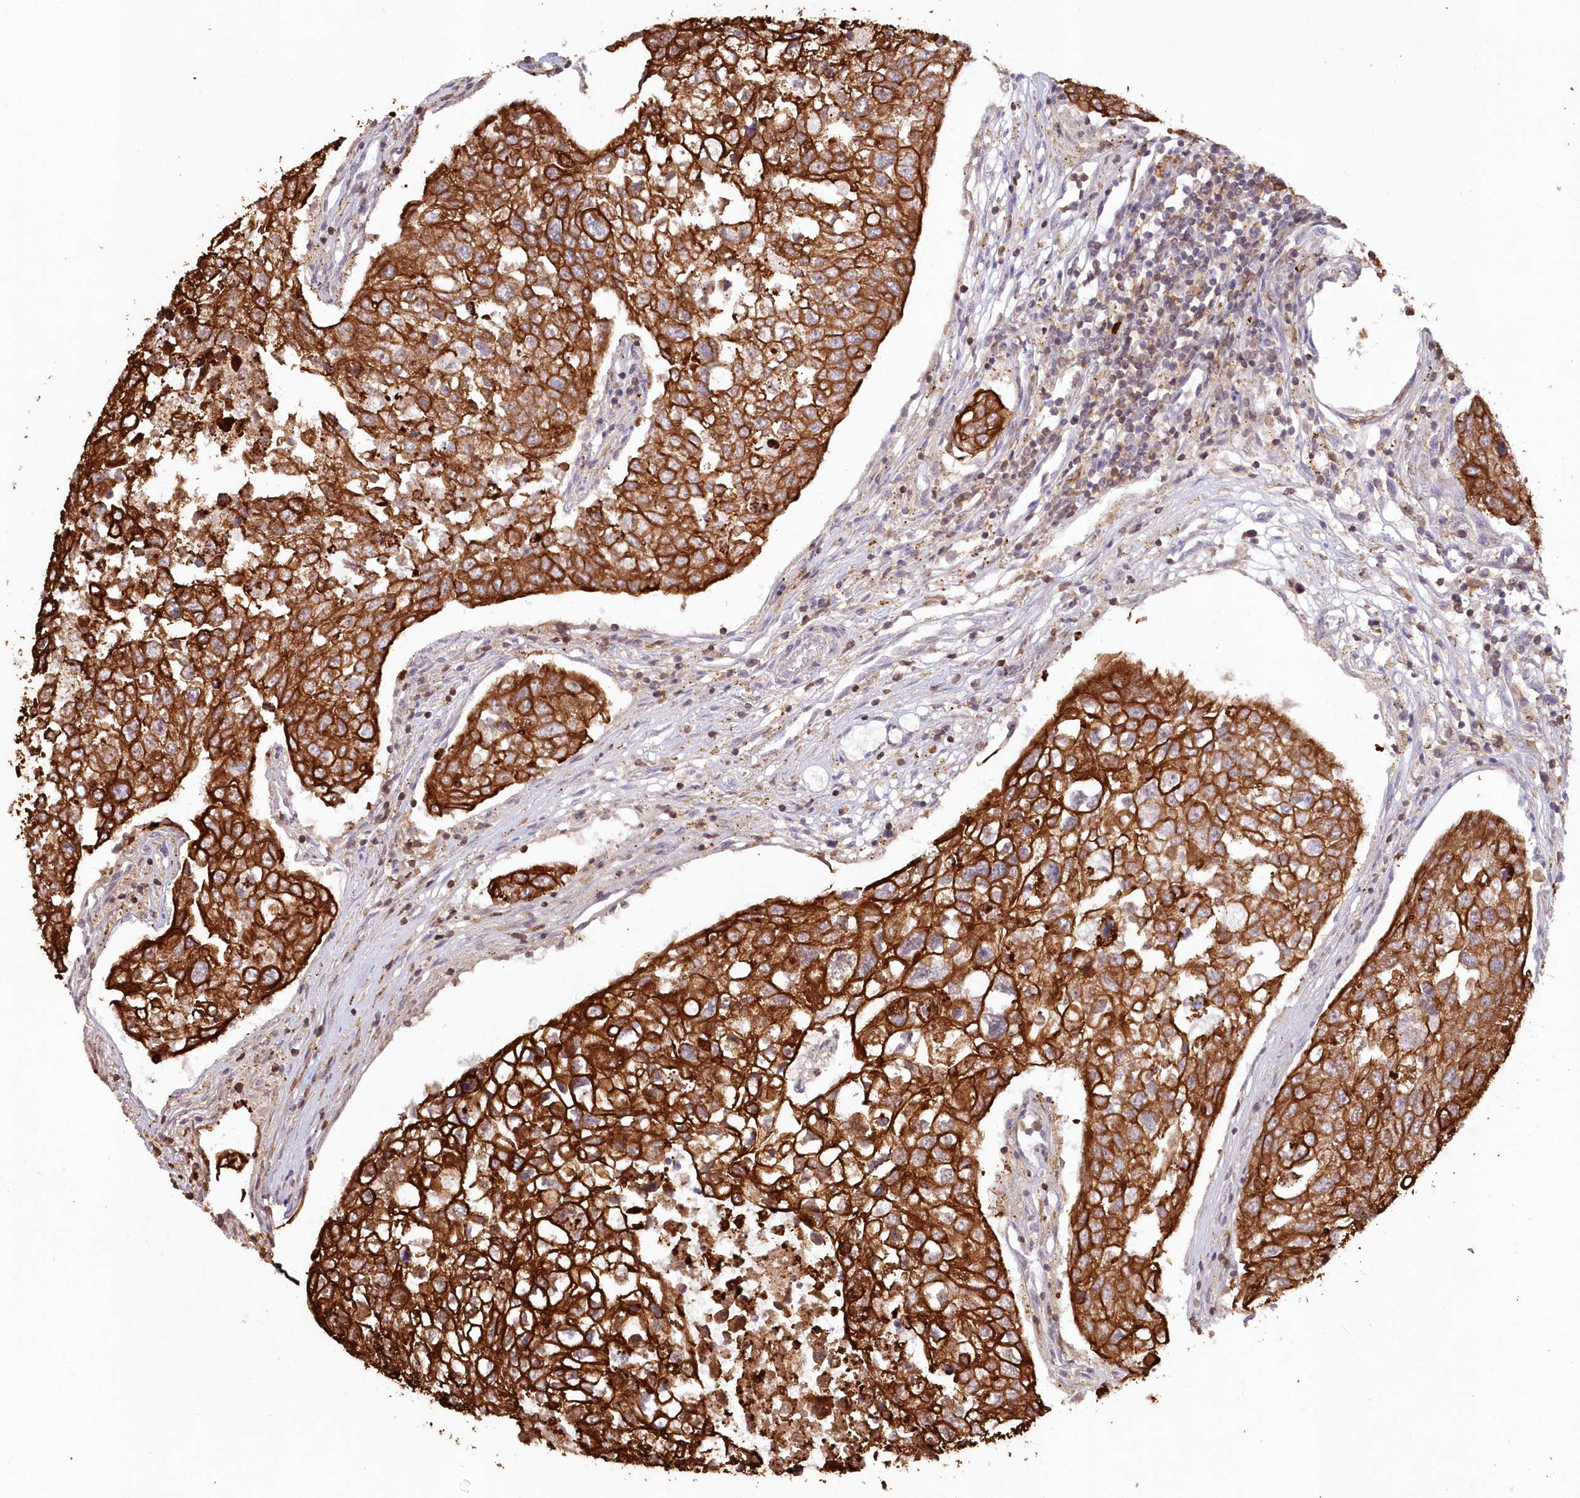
{"staining": {"intensity": "strong", "quantity": ">75%", "location": "cytoplasmic/membranous"}, "tissue": "urothelial cancer", "cell_type": "Tumor cells", "image_type": "cancer", "snomed": [{"axis": "morphology", "description": "Urothelial carcinoma, High grade"}, {"axis": "topography", "description": "Lymph node"}, {"axis": "topography", "description": "Urinary bladder"}], "caption": "Immunohistochemistry of human urothelial carcinoma (high-grade) displays high levels of strong cytoplasmic/membranous staining in about >75% of tumor cells. (DAB IHC, brown staining for protein, blue staining for nuclei).", "gene": "SNED1", "patient": {"sex": "male", "age": 51}}